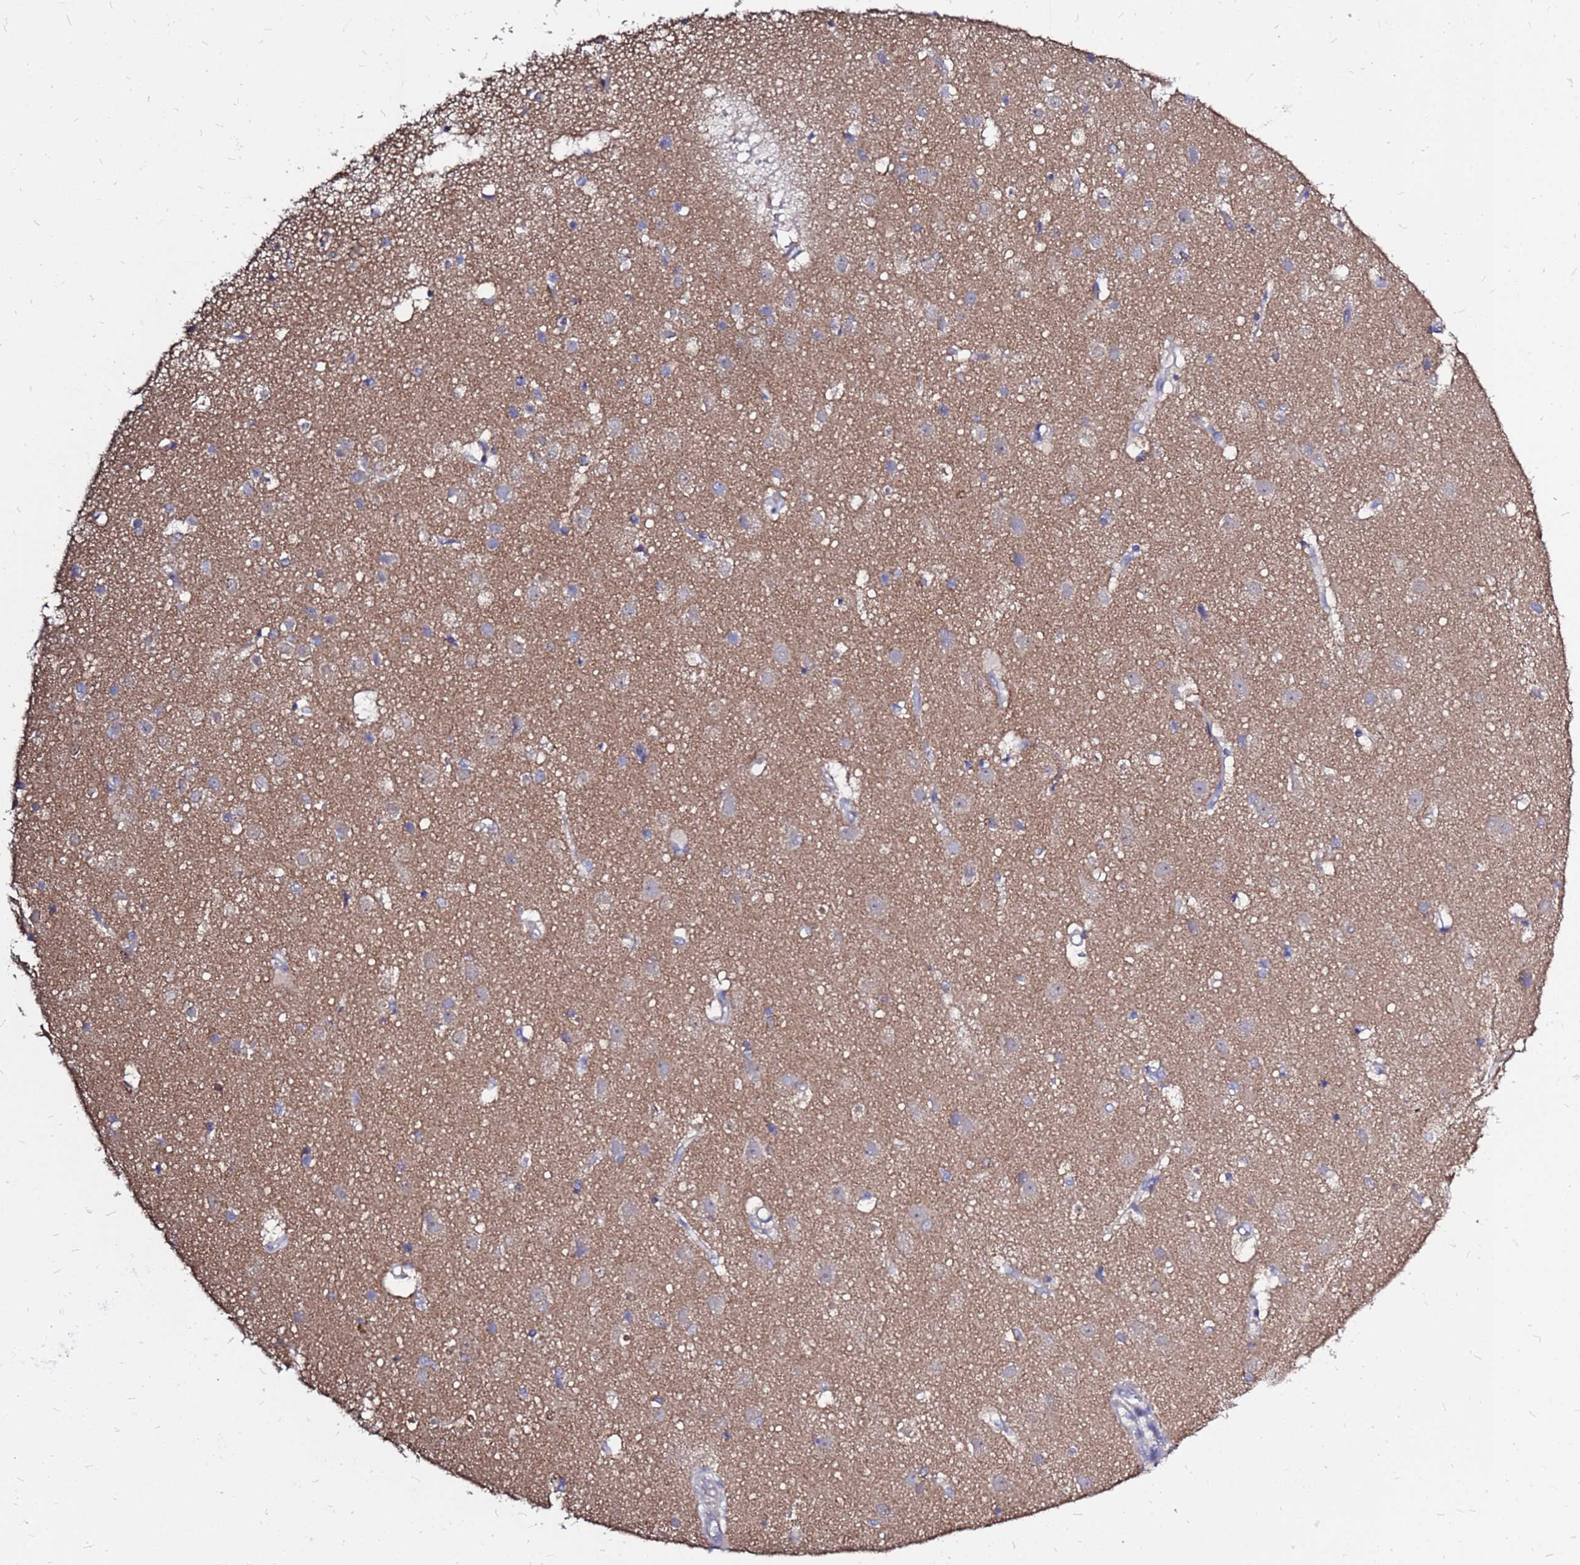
{"staining": {"intensity": "weak", "quantity": ">75%", "location": "cytoplasmic/membranous"}, "tissue": "cerebral cortex", "cell_type": "Endothelial cells", "image_type": "normal", "snomed": [{"axis": "morphology", "description": "Normal tissue, NOS"}, {"axis": "topography", "description": "Cerebral cortex"}], "caption": "Human cerebral cortex stained for a protein (brown) exhibits weak cytoplasmic/membranous positive expression in approximately >75% of endothelial cells.", "gene": "MOB2", "patient": {"sex": "male", "age": 54}}